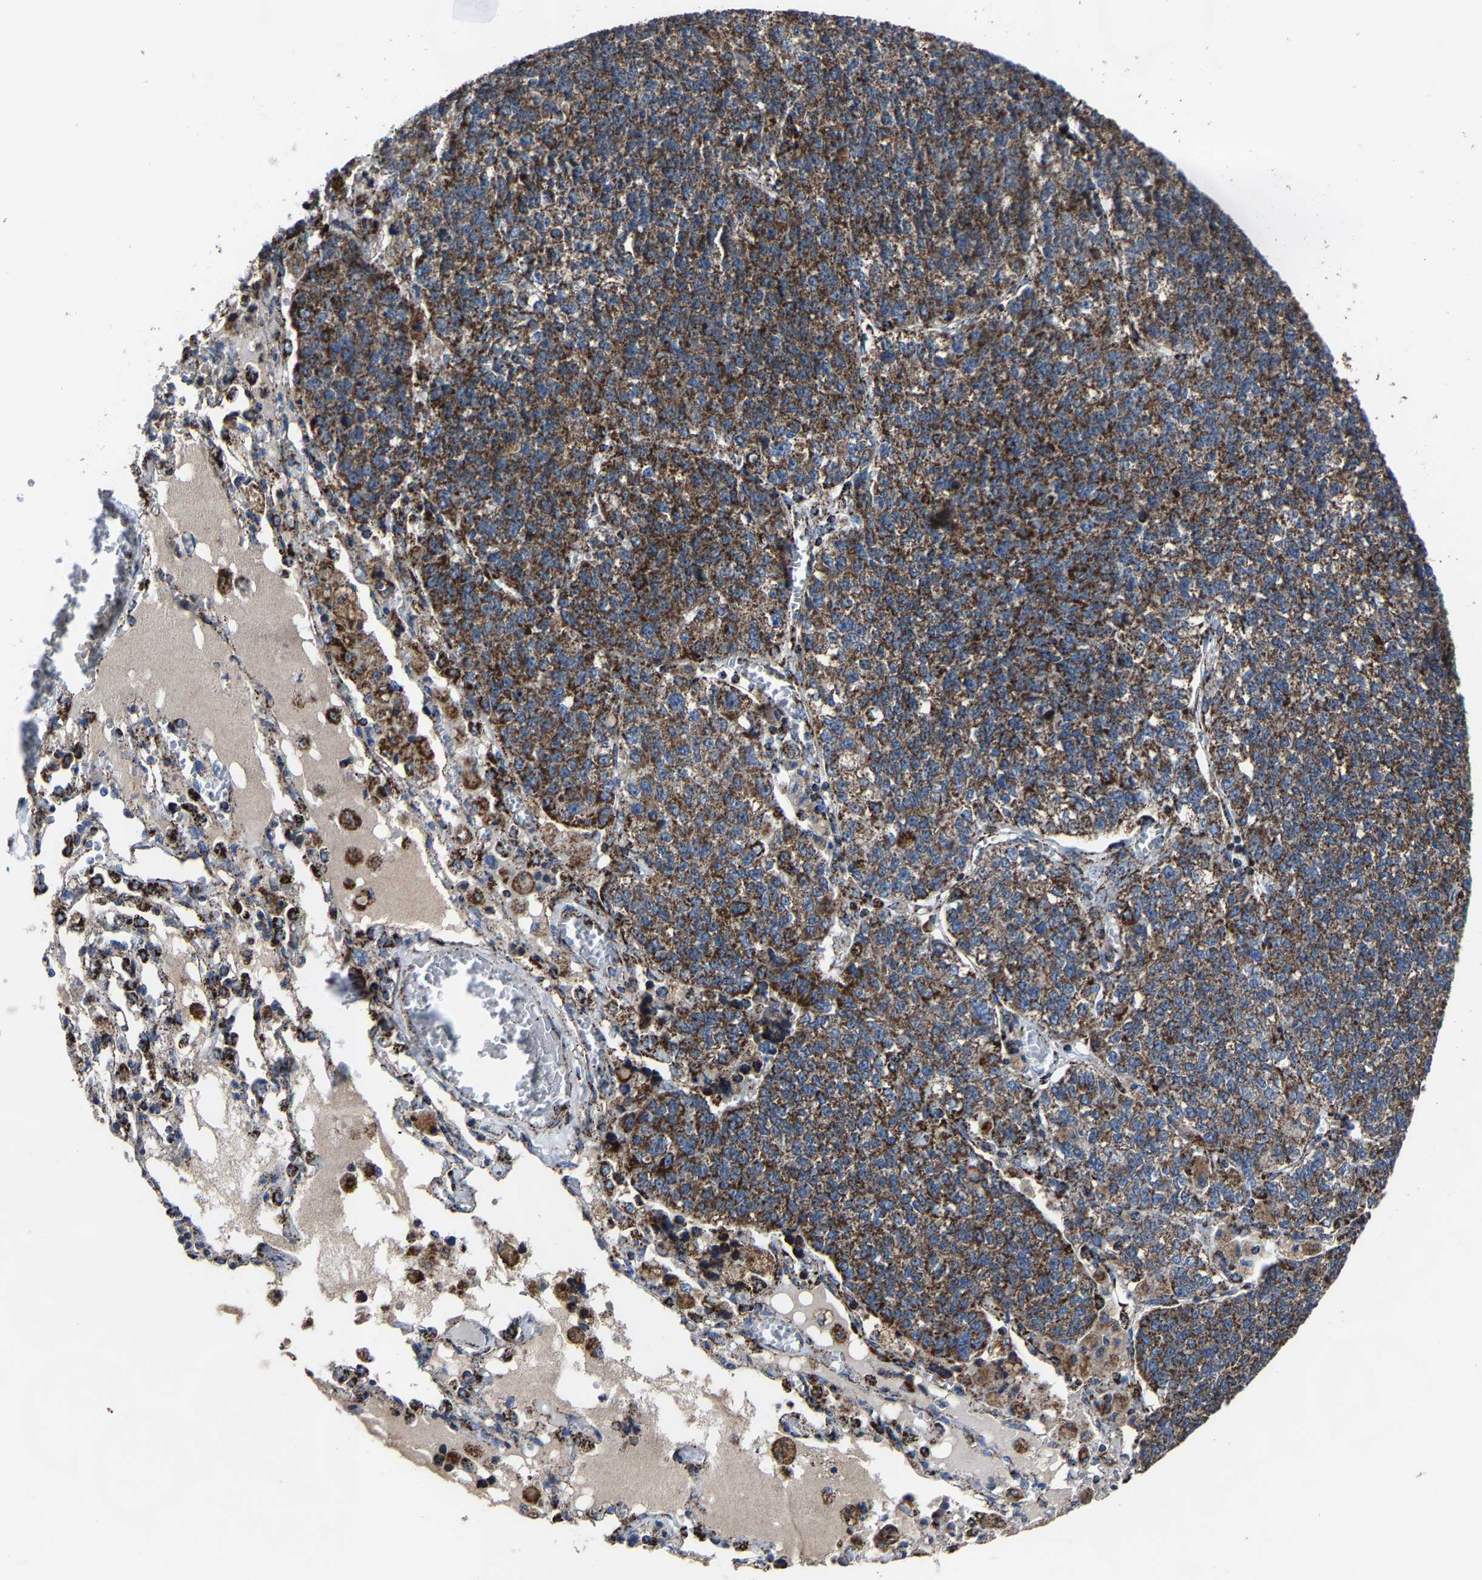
{"staining": {"intensity": "strong", "quantity": ">75%", "location": "cytoplasmic/membranous"}, "tissue": "lung cancer", "cell_type": "Tumor cells", "image_type": "cancer", "snomed": [{"axis": "morphology", "description": "Adenocarcinoma, NOS"}, {"axis": "topography", "description": "Lung"}], "caption": "Protein expression by immunohistochemistry (IHC) reveals strong cytoplasmic/membranous staining in about >75% of tumor cells in adenocarcinoma (lung).", "gene": "NDUFV3", "patient": {"sex": "male", "age": 49}}